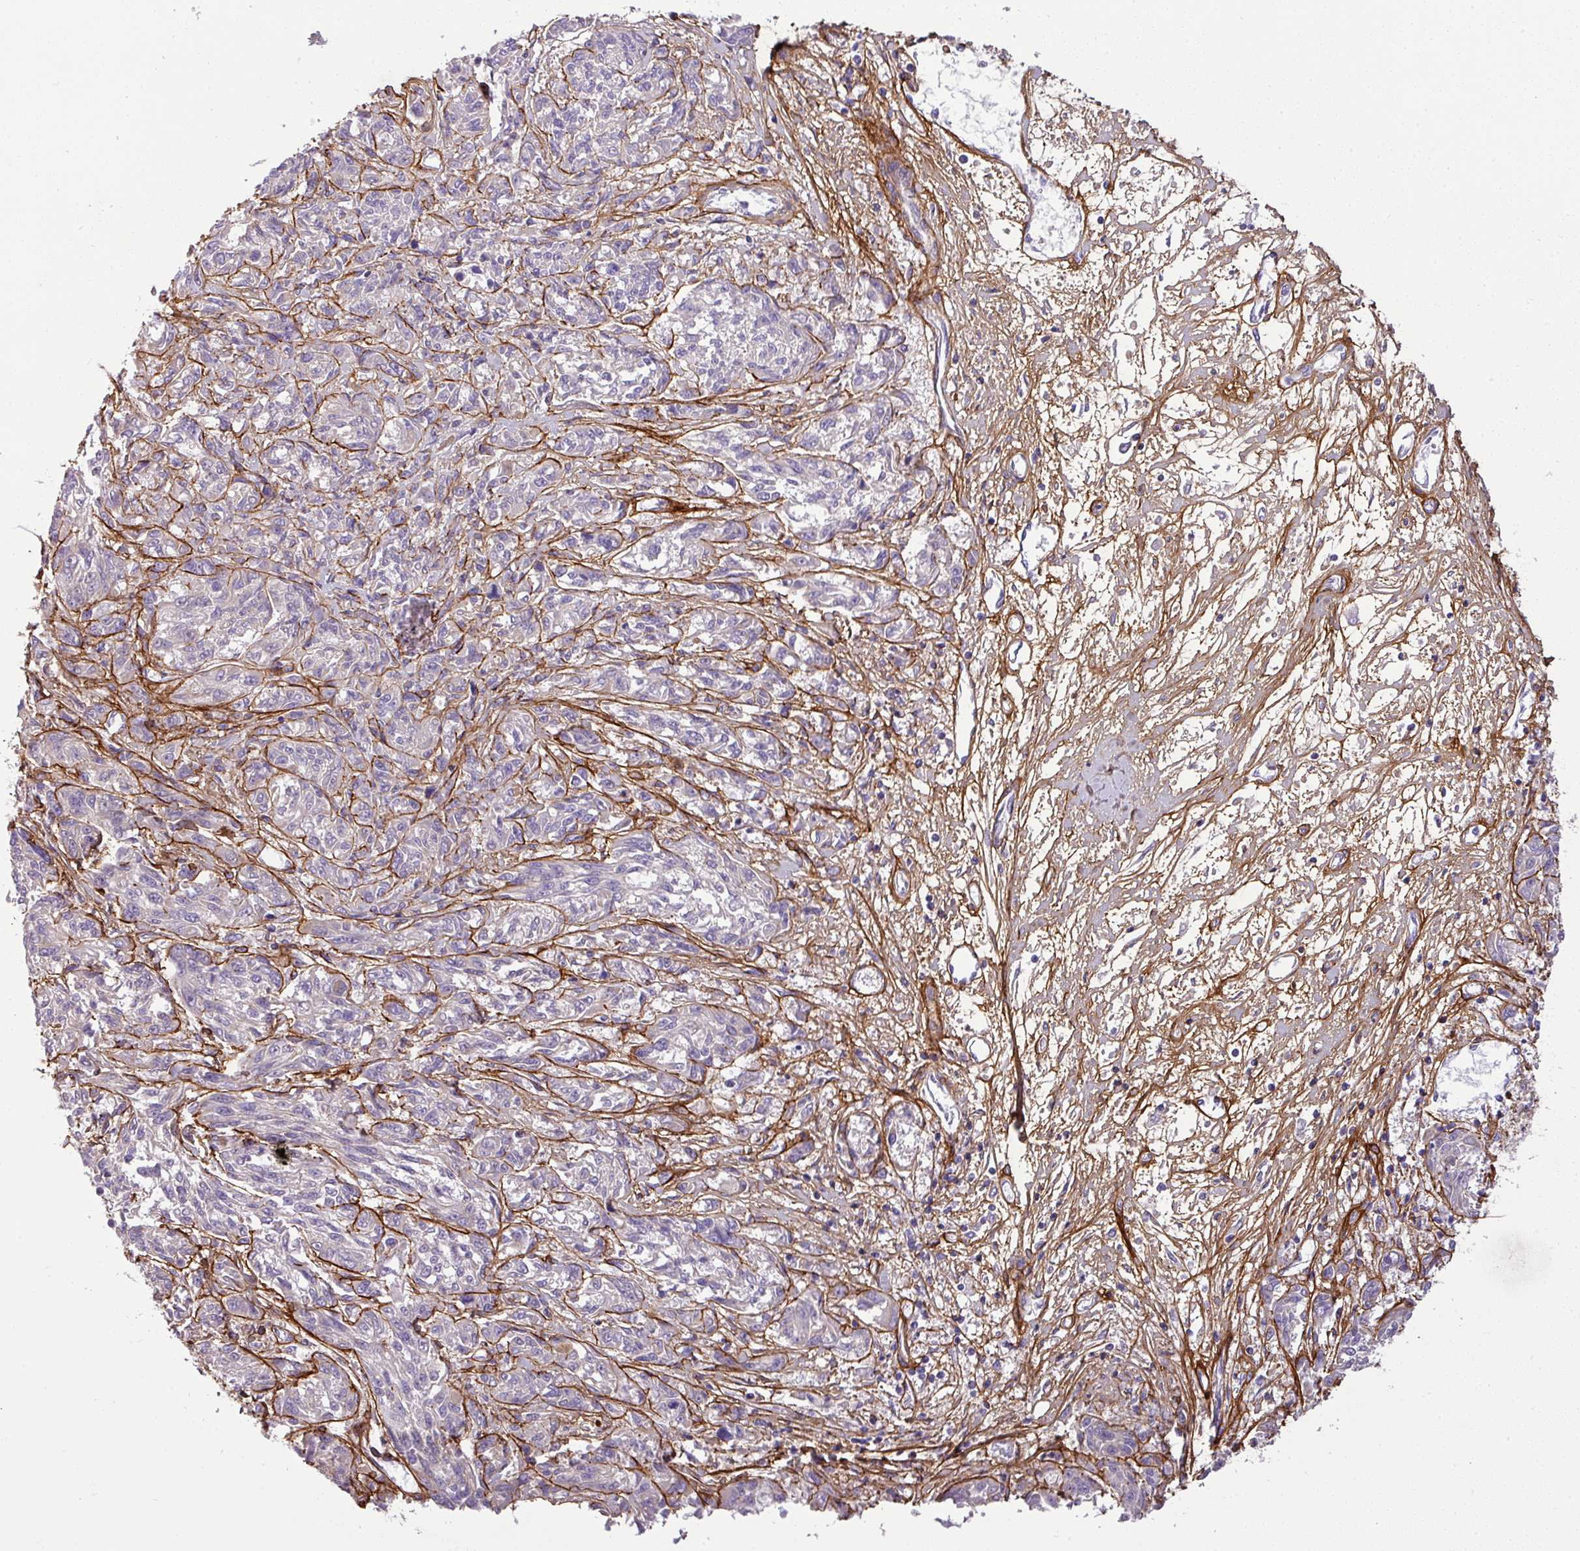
{"staining": {"intensity": "negative", "quantity": "none", "location": "none"}, "tissue": "melanoma", "cell_type": "Tumor cells", "image_type": "cancer", "snomed": [{"axis": "morphology", "description": "Malignant melanoma, NOS"}, {"axis": "topography", "description": "Skin"}], "caption": "Malignant melanoma was stained to show a protein in brown. There is no significant staining in tumor cells.", "gene": "PARD6G", "patient": {"sex": "male", "age": 53}}